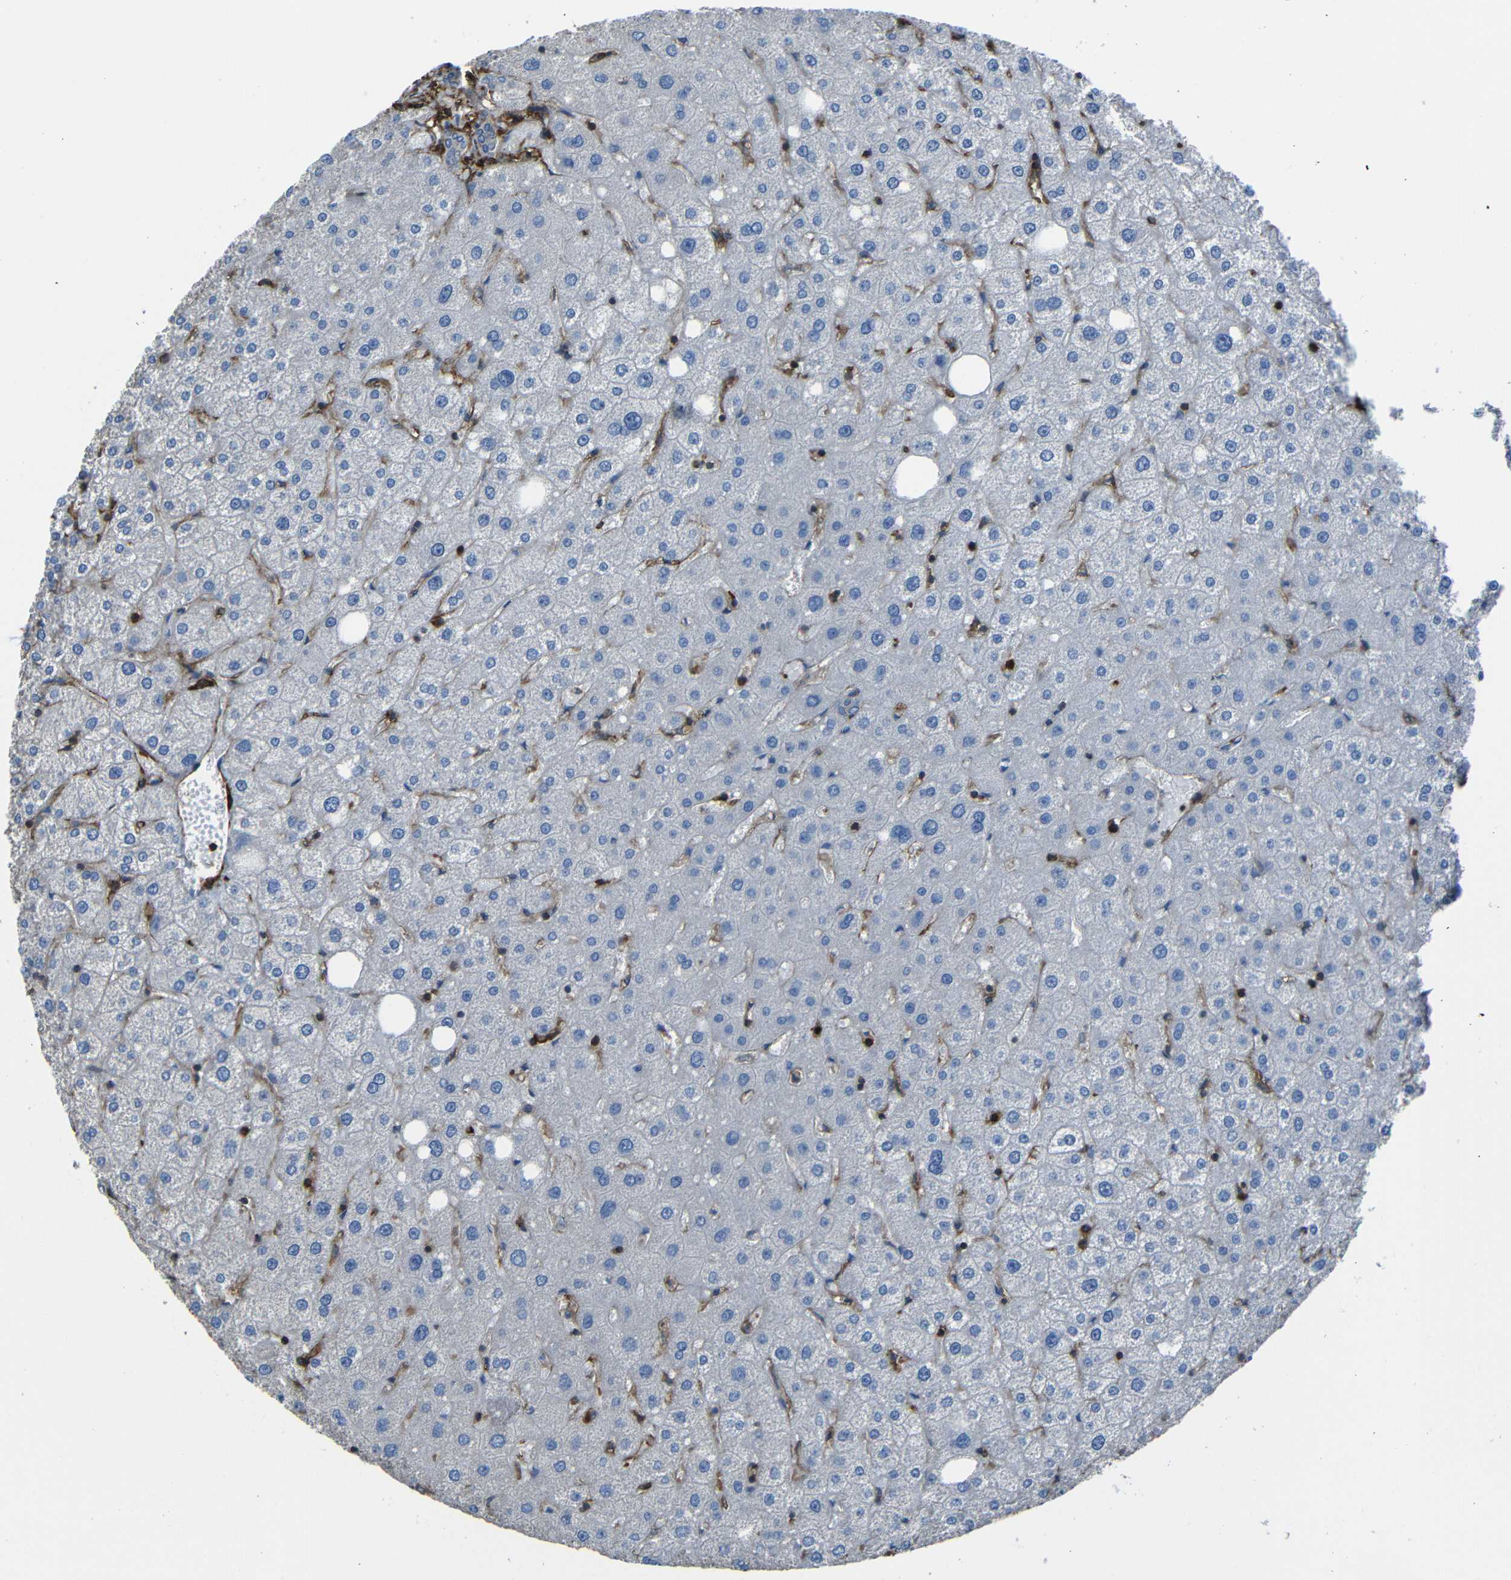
{"staining": {"intensity": "negative", "quantity": "none", "location": "none"}, "tissue": "liver", "cell_type": "Cholangiocytes", "image_type": "normal", "snomed": [{"axis": "morphology", "description": "Normal tissue, NOS"}, {"axis": "topography", "description": "Liver"}], "caption": "The micrograph displays no staining of cholangiocytes in normal liver. The staining is performed using DAB brown chromogen with nuclei counter-stained in using hematoxylin.", "gene": "ADGRE5", "patient": {"sex": "male", "age": 73}}